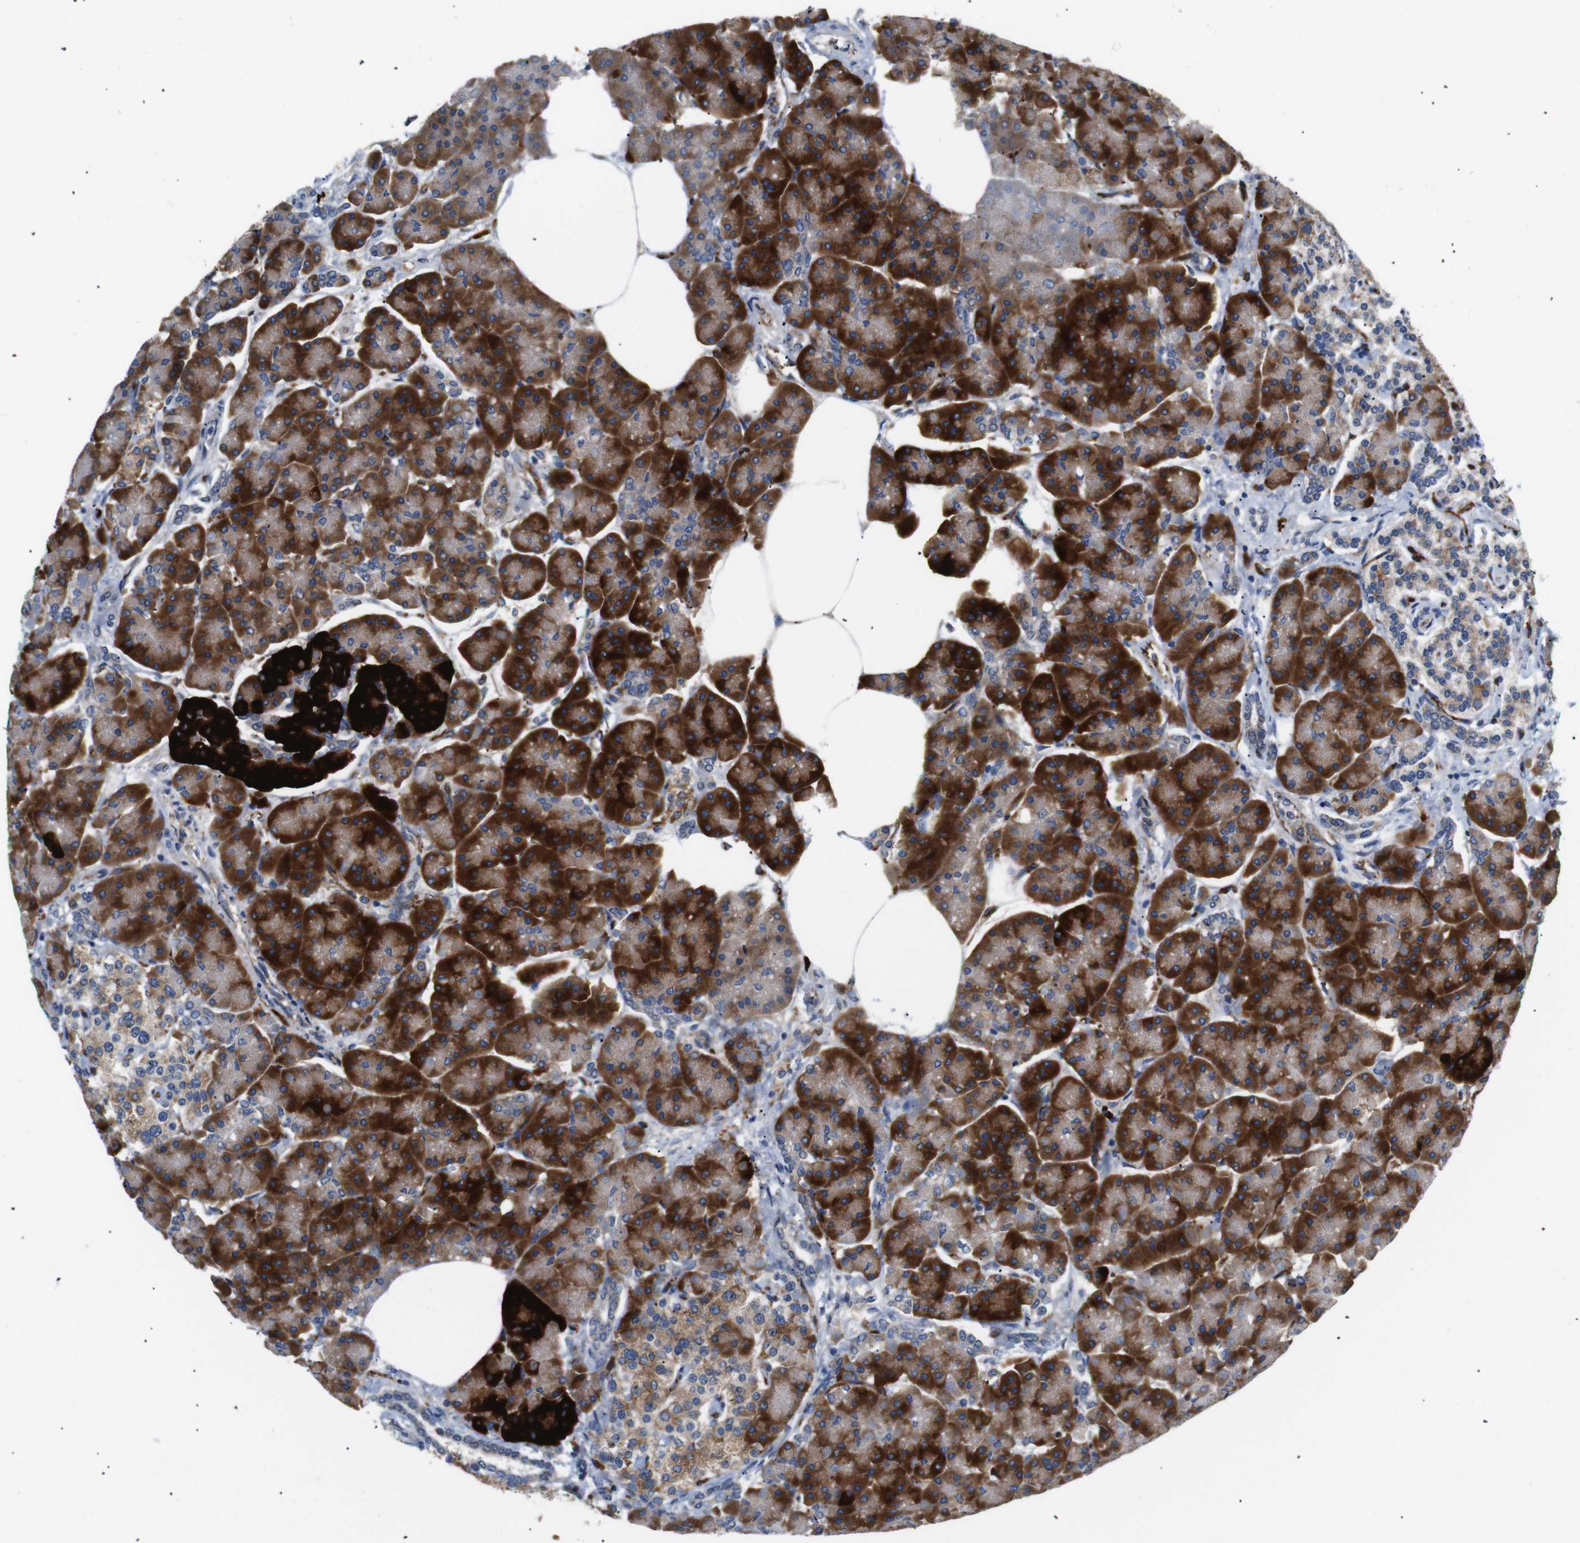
{"staining": {"intensity": "strong", "quantity": ">75%", "location": "cytoplasmic/membranous"}, "tissue": "pancreas", "cell_type": "Exocrine glandular cells", "image_type": "normal", "snomed": [{"axis": "morphology", "description": "Normal tissue, NOS"}, {"axis": "topography", "description": "Pancreas"}], "caption": "Exocrine glandular cells show high levels of strong cytoplasmic/membranous expression in about >75% of cells in benign human pancreas. The staining is performed using DAB brown chromogen to label protein expression. The nuclei are counter-stained blue using hematoxylin.", "gene": "UBE2G2", "patient": {"sex": "female", "age": 70}}